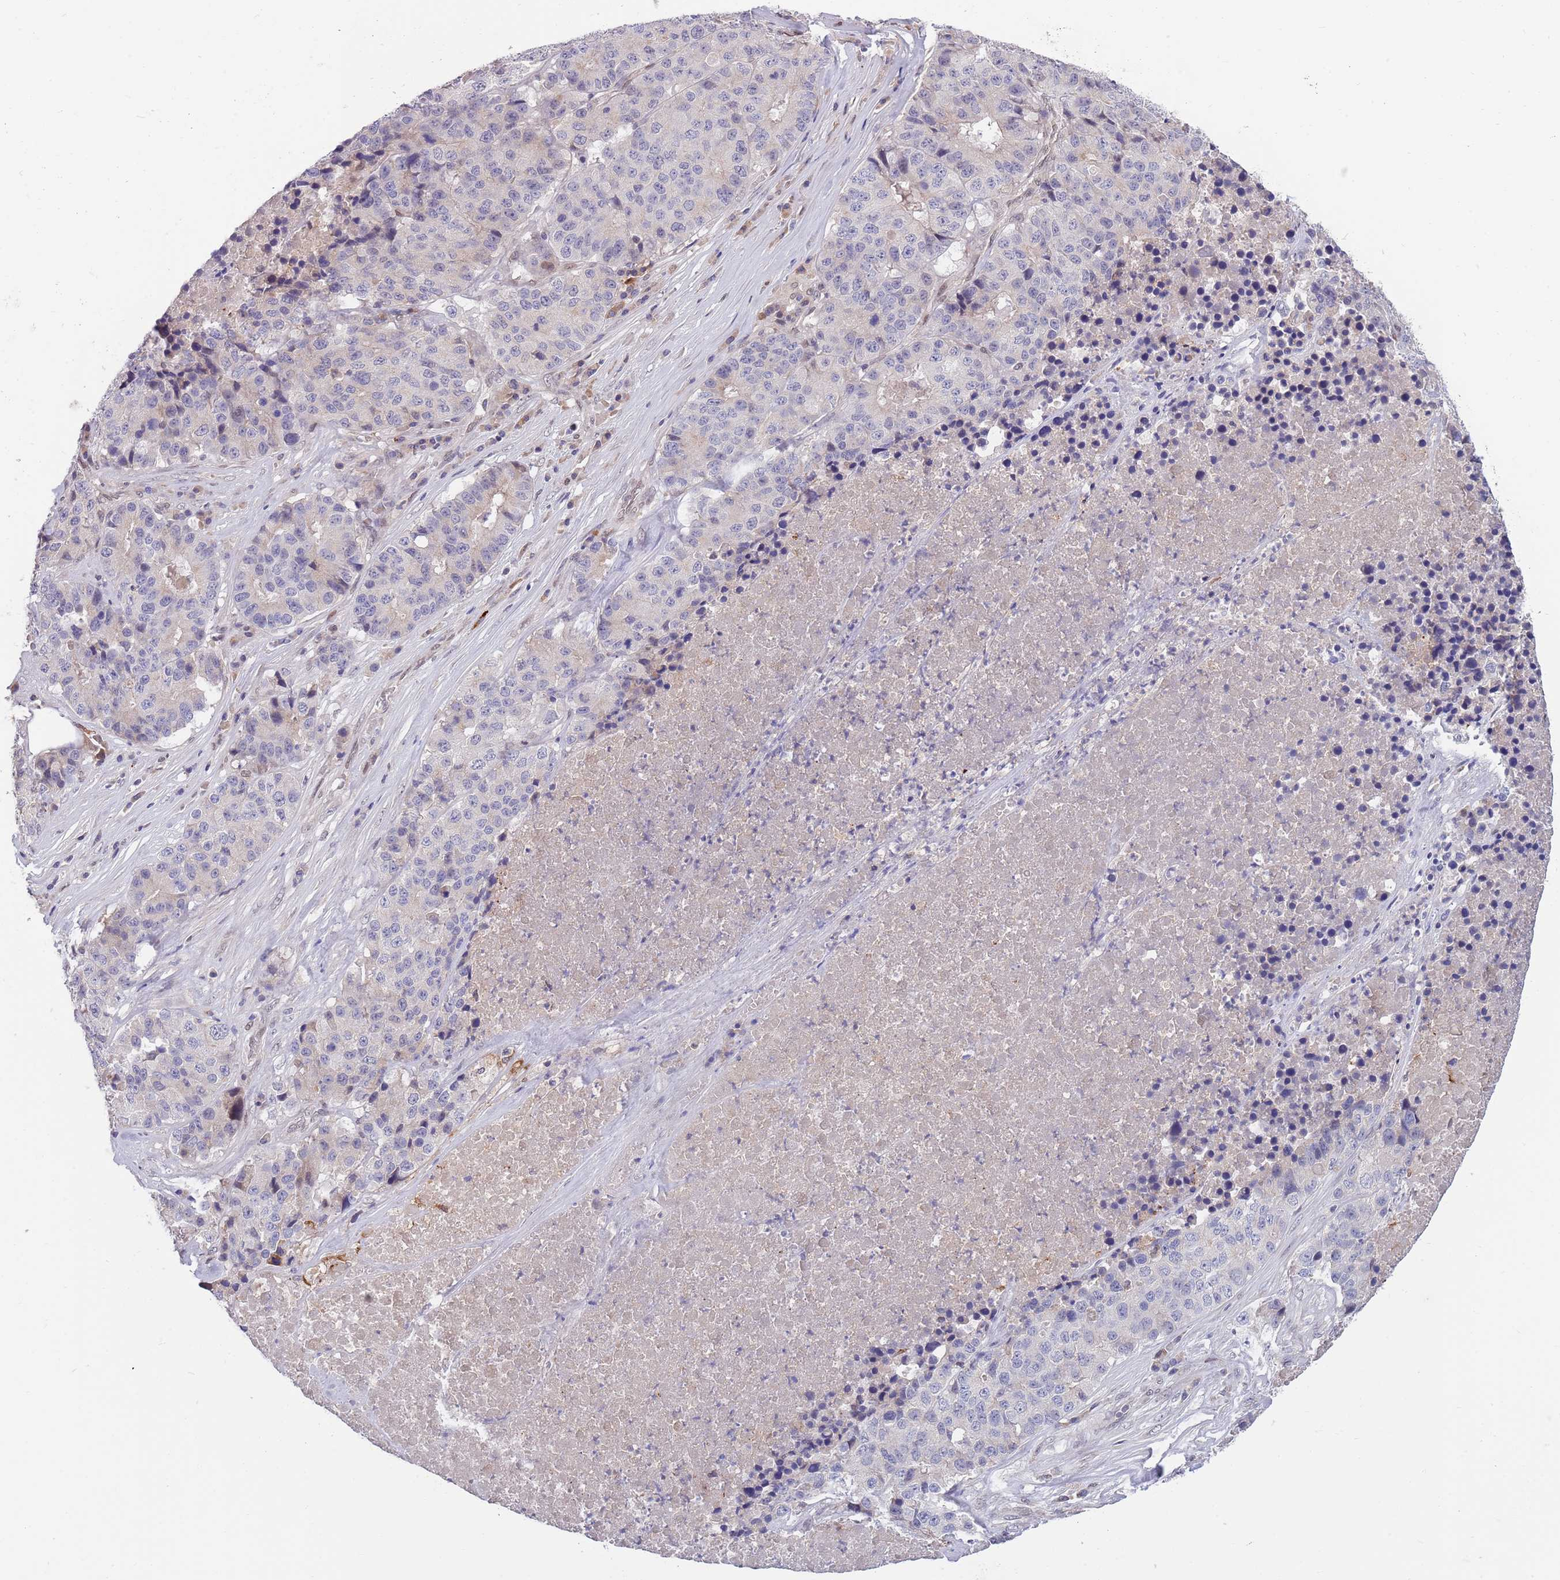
{"staining": {"intensity": "negative", "quantity": "none", "location": "none"}, "tissue": "stomach cancer", "cell_type": "Tumor cells", "image_type": "cancer", "snomed": [{"axis": "morphology", "description": "Adenocarcinoma, NOS"}, {"axis": "topography", "description": "Stomach"}], "caption": "A high-resolution image shows immunohistochemistry staining of stomach adenocarcinoma, which reveals no significant expression in tumor cells. The staining is performed using DAB (3,3'-diaminobenzidine) brown chromogen with nuclei counter-stained in using hematoxylin.", "gene": "NLRP6", "patient": {"sex": "male", "age": 71}}